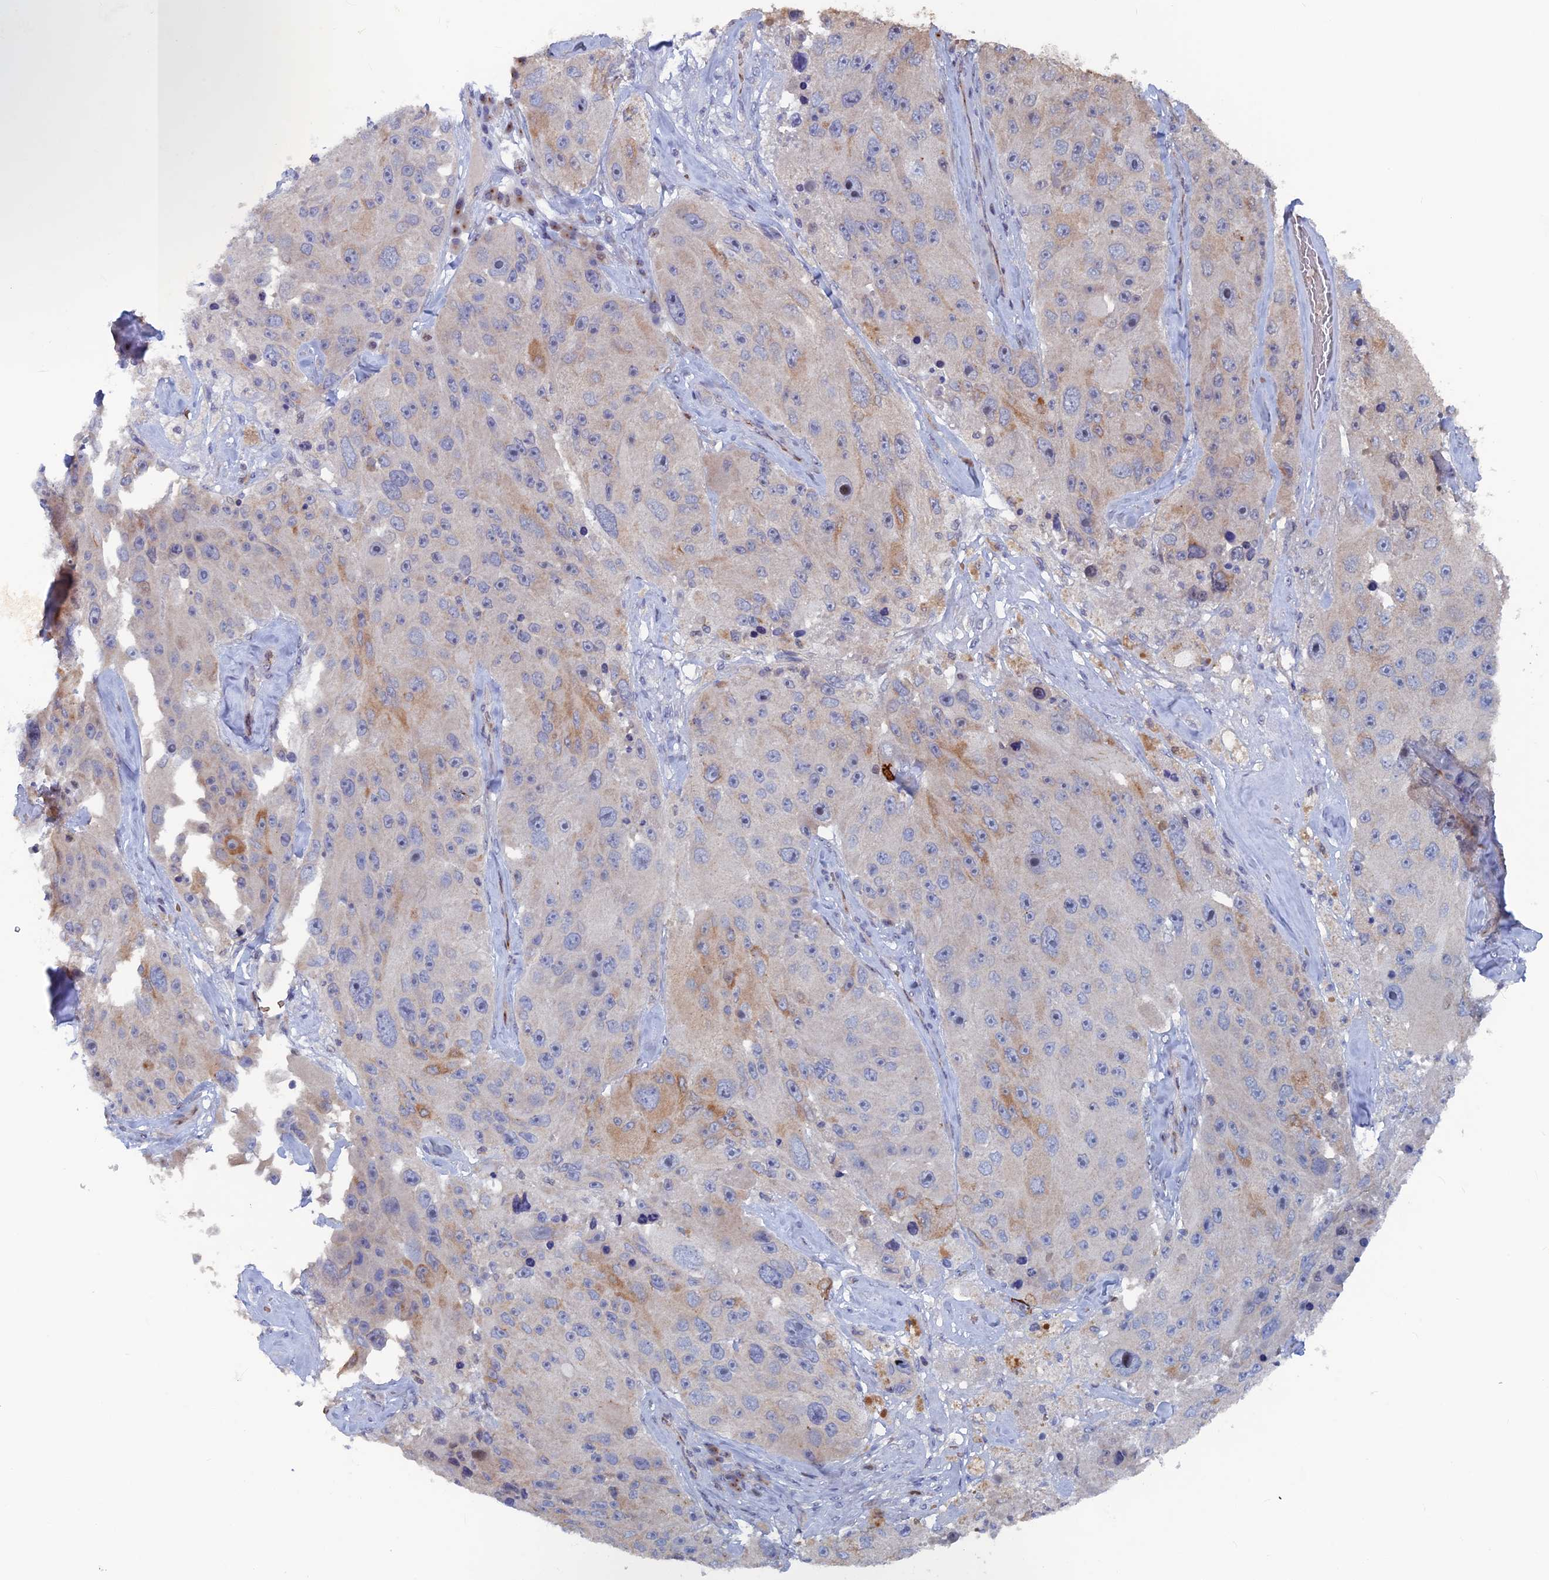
{"staining": {"intensity": "negative", "quantity": "none", "location": "none"}, "tissue": "melanoma", "cell_type": "Tumor cells", "image_type": "cancer", "snomed": [{"axis": "morphology", "description": "Malignant melanoma, Metastatic site"}, {"axis": "topography", "description": "Lymph node"}], "caption": "A photomicrograph of human melanoma is negative for staining in tumor cells.", "gene": "SH3D21", "patient": {"sex": "male", "age": 62}}